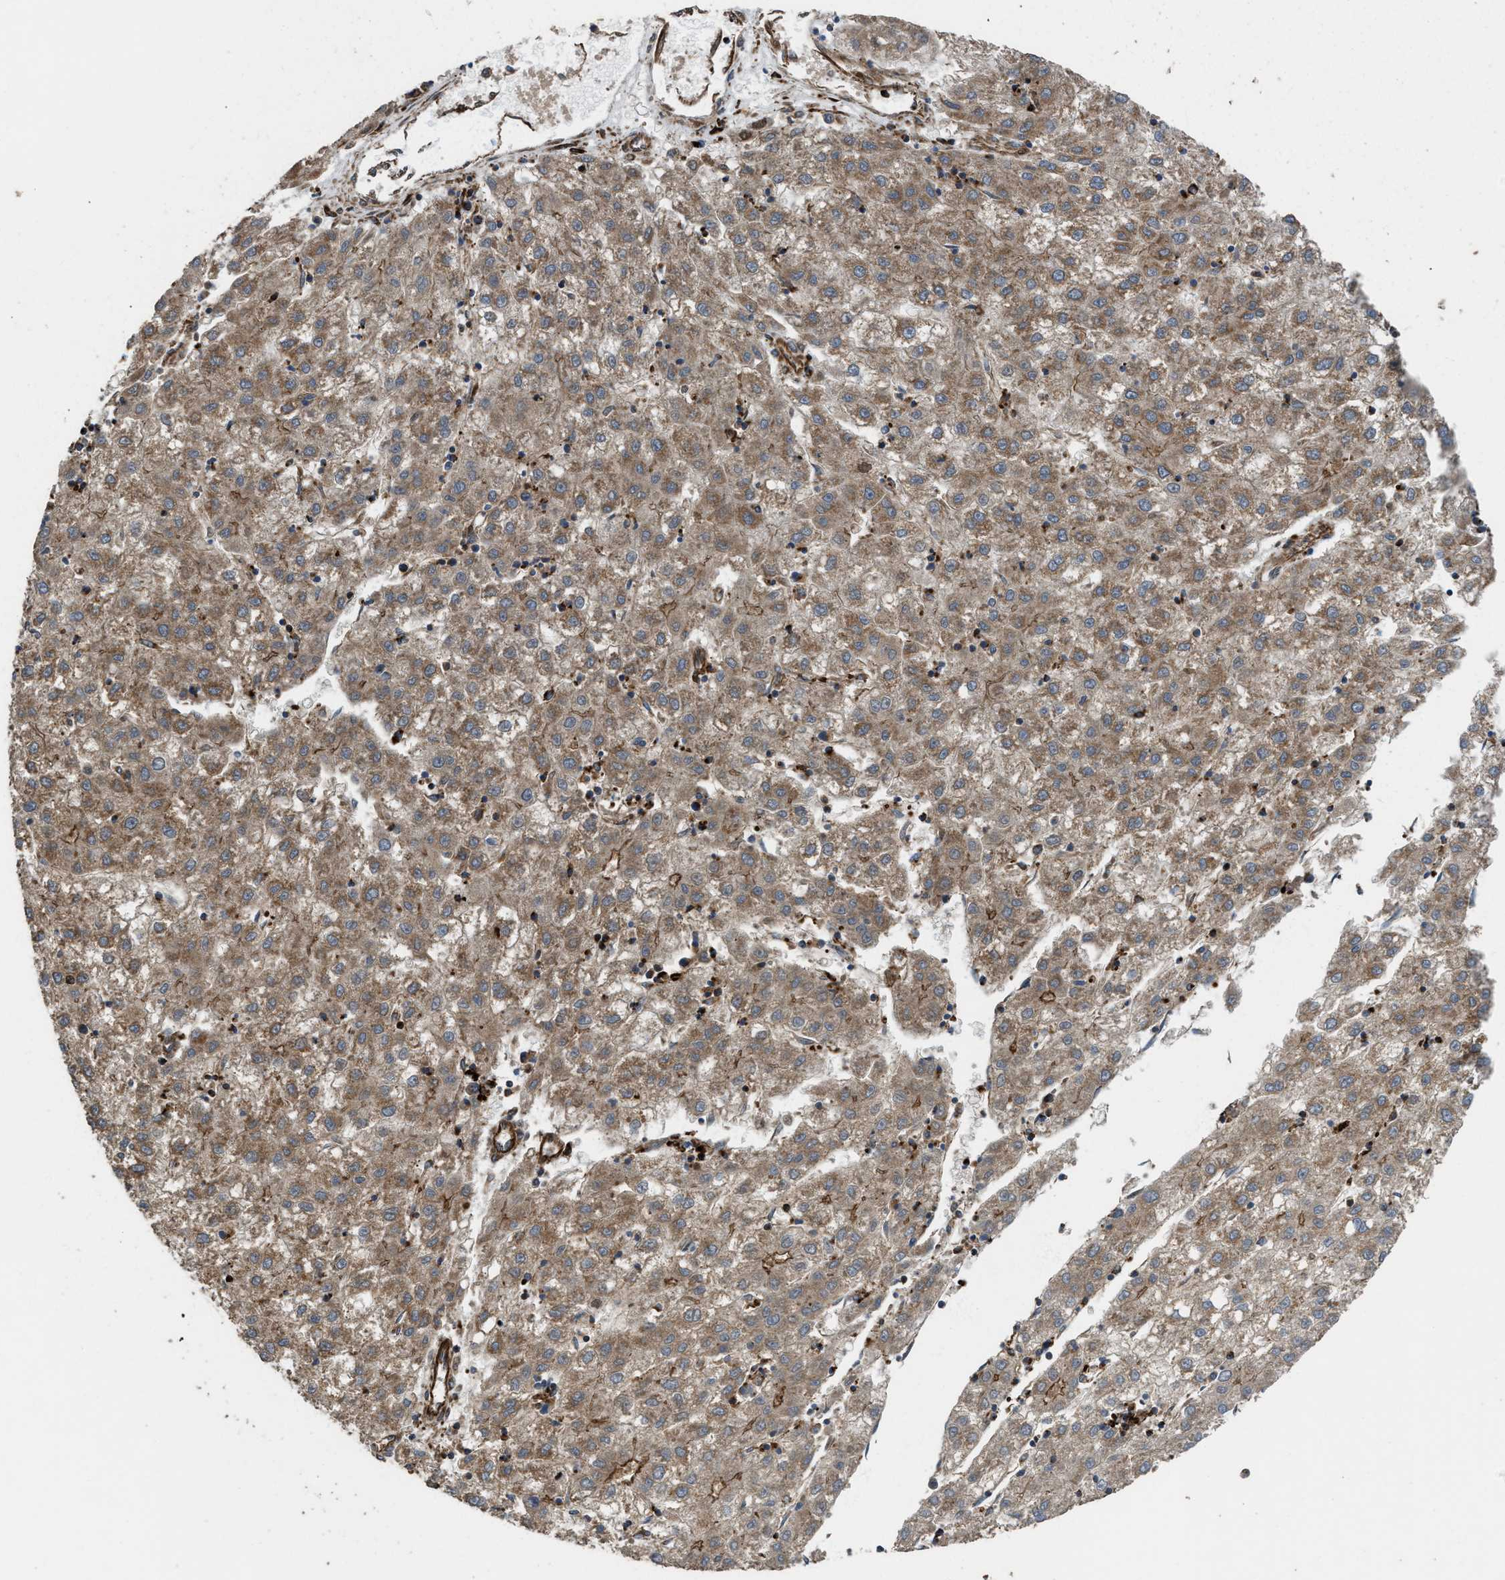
{"staining": {"intensity": "moderate", "quantity": ">75%", "location": "cytoplasmic/membranous"}, "tissue": "liver cancer", "cell_type": "Tumor cells", "image_type": "cancer", "snomed": [{"axis": "morphology", "description": "Carcinoma, Hepatocellular, NOS"}, {"axis": "topography", "description": "Liver"}], "caption": "Tumor cells exhibit medium levels of moderate cytoplasmic/membranous expression in approximately >75% of cells in liver cancer.", "gene": "EGLN1", "patient": {"sex": "male", "age": 72}}